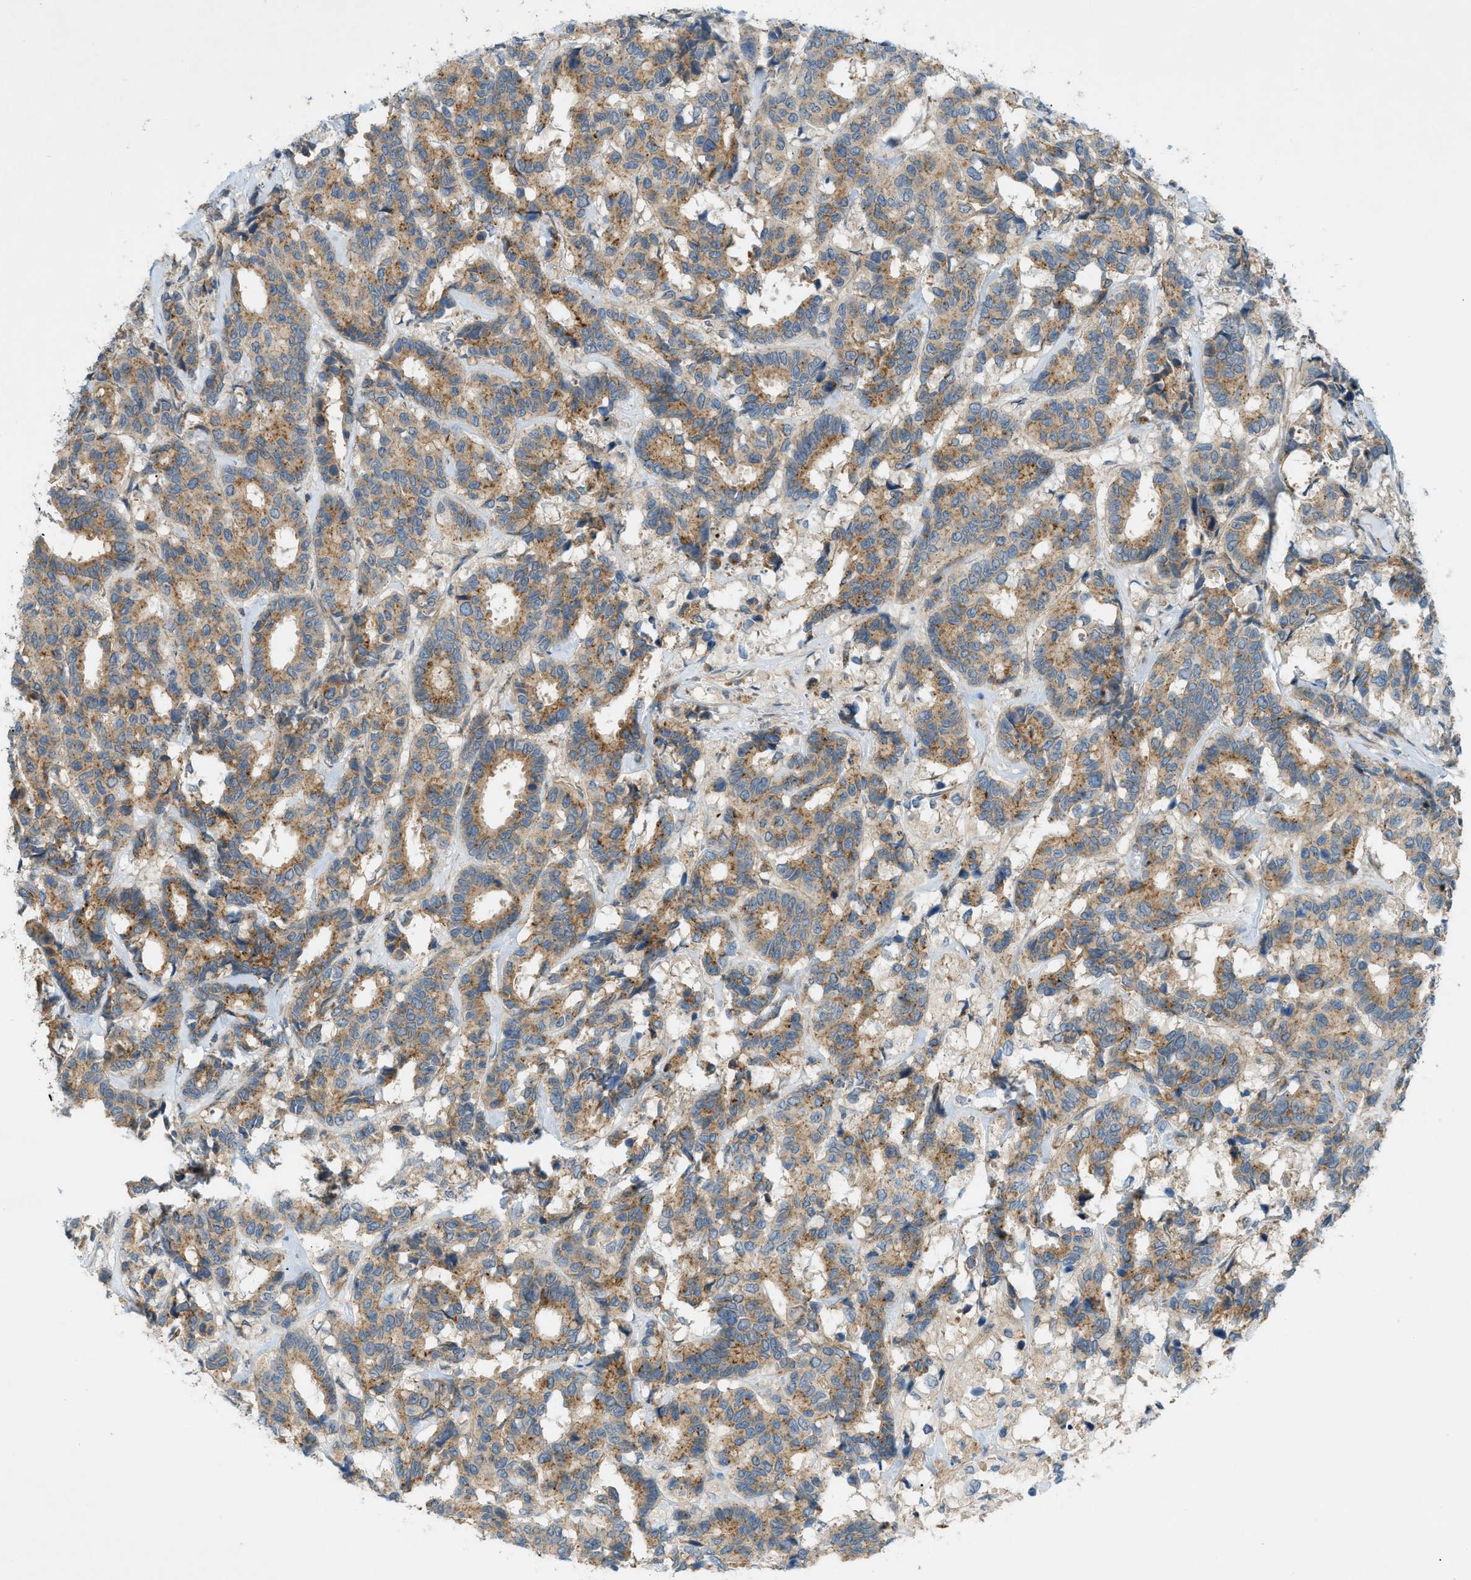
{"staining": {"intensity": "moderate", "quantity": ">75%", "location": "cytoplasmic/membranous"}, "tissue": "breast cancer", "cell_type": "Tumor cells", "image_type": "cancer", "snomed": [{"axis": "morphology", "description": "Duct carcinoma"}, {"axis": "topography", "description": "Breast"}], "caption": "Protein staining of infiltrating ductal carcinoma (breast) tissue exhibits moderate cytoplasmic/membranous positivity in about >75% of tumor cells.", "gene": "GRK6", "patient": {"sex": "female", "age": 87}}